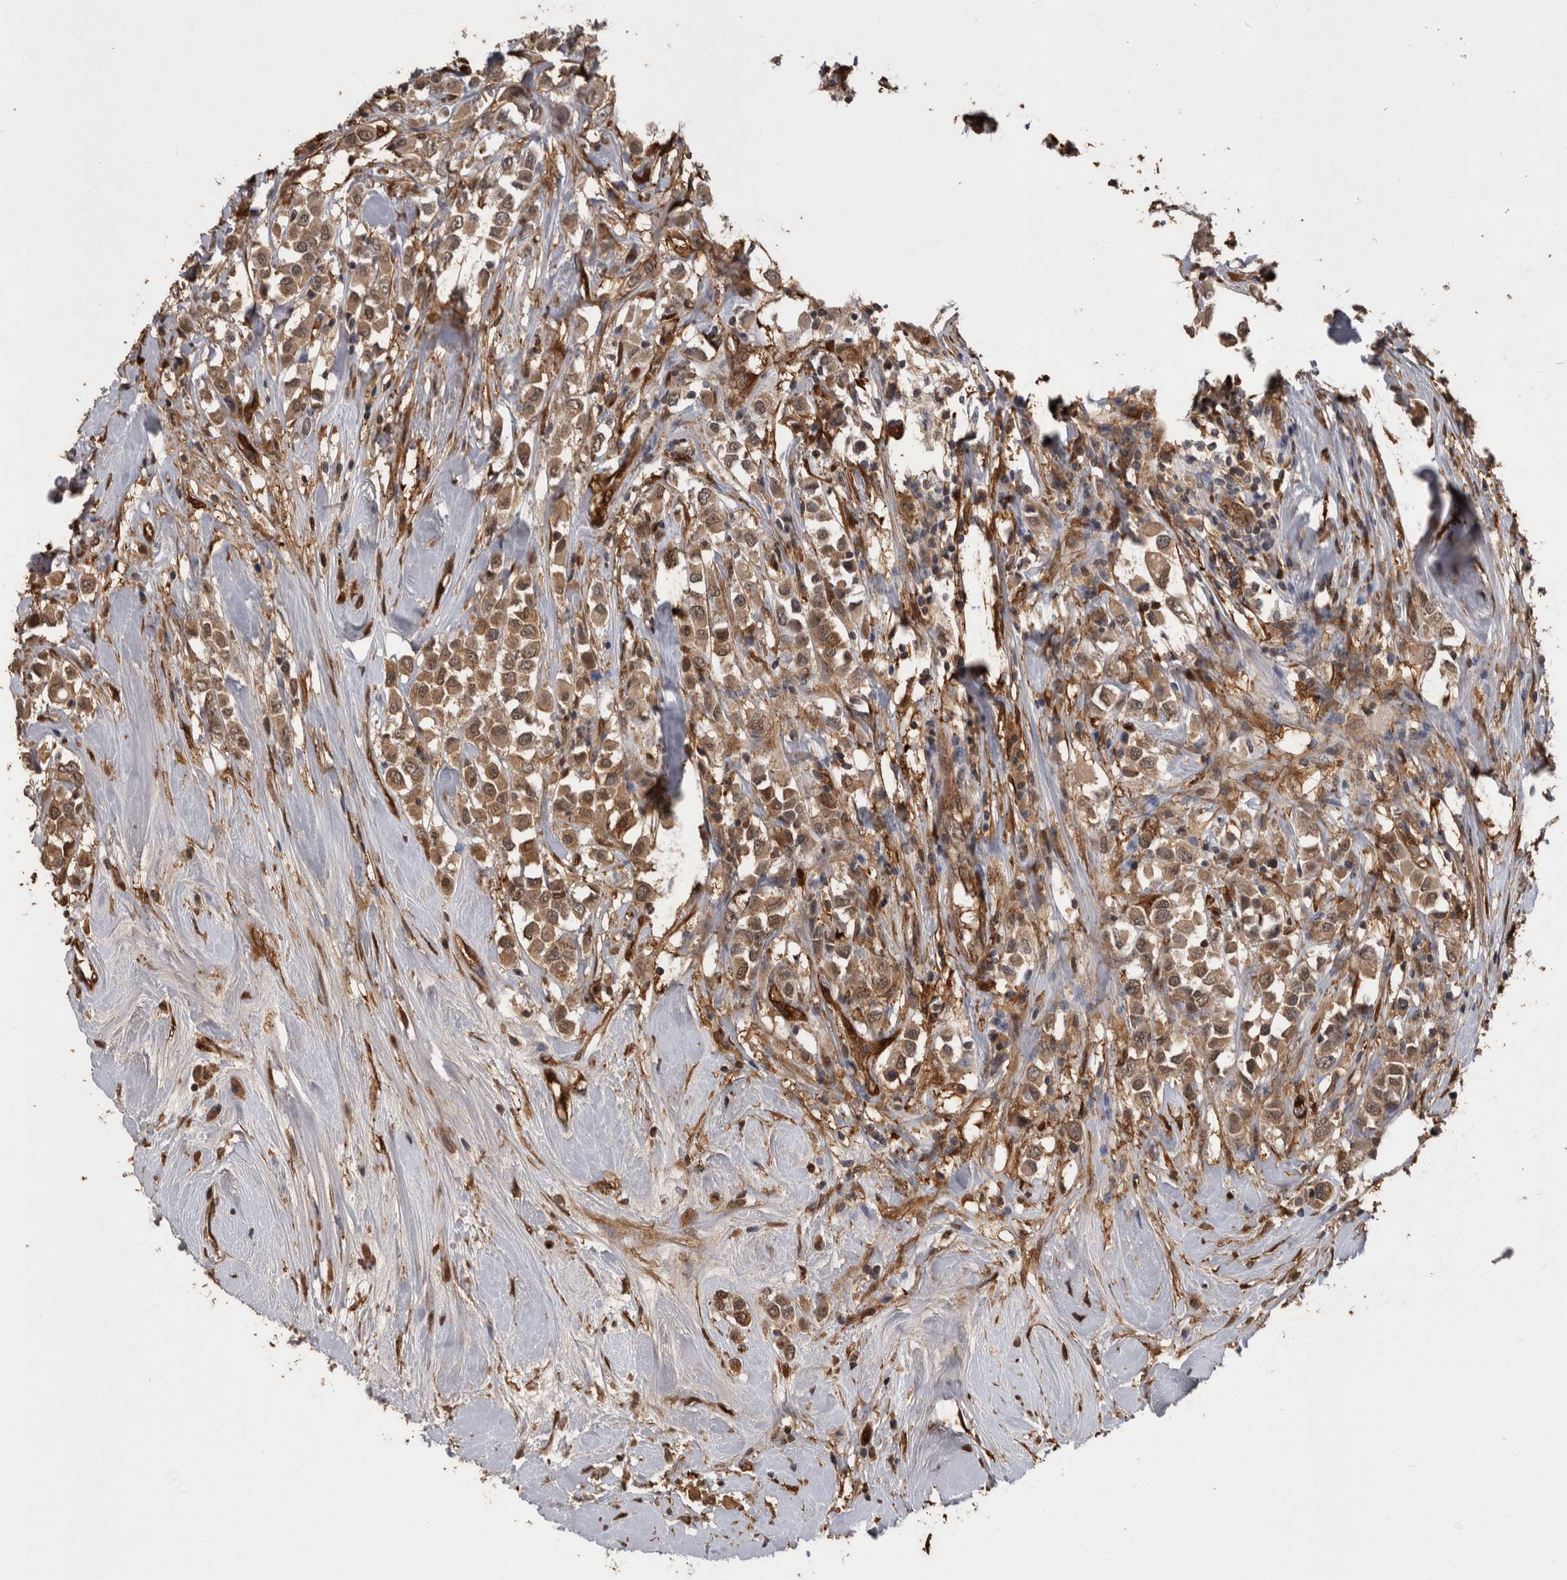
{"staining": {"intensity": "moderate", "quantity": ">75%", "location": "cytoplasmic/membranous,nuclear"}, "tissue": "breast cancer", "cell_type": "Tumor cells", "image_type": "cancer", "snomed": [{"axis": "morphology", "description": "Duct carcinoma"}, {"axis": "topography", "description": "Breast"}], "caption": "Human breast infiltrating ductal carcinoma stained with a brown dye displays moderate cytoplasmic/membranous and nuclear positive staining in about >75% of tumor cells.", "gene": "LXN", "patient": {"sex": "female", "age": 61}}